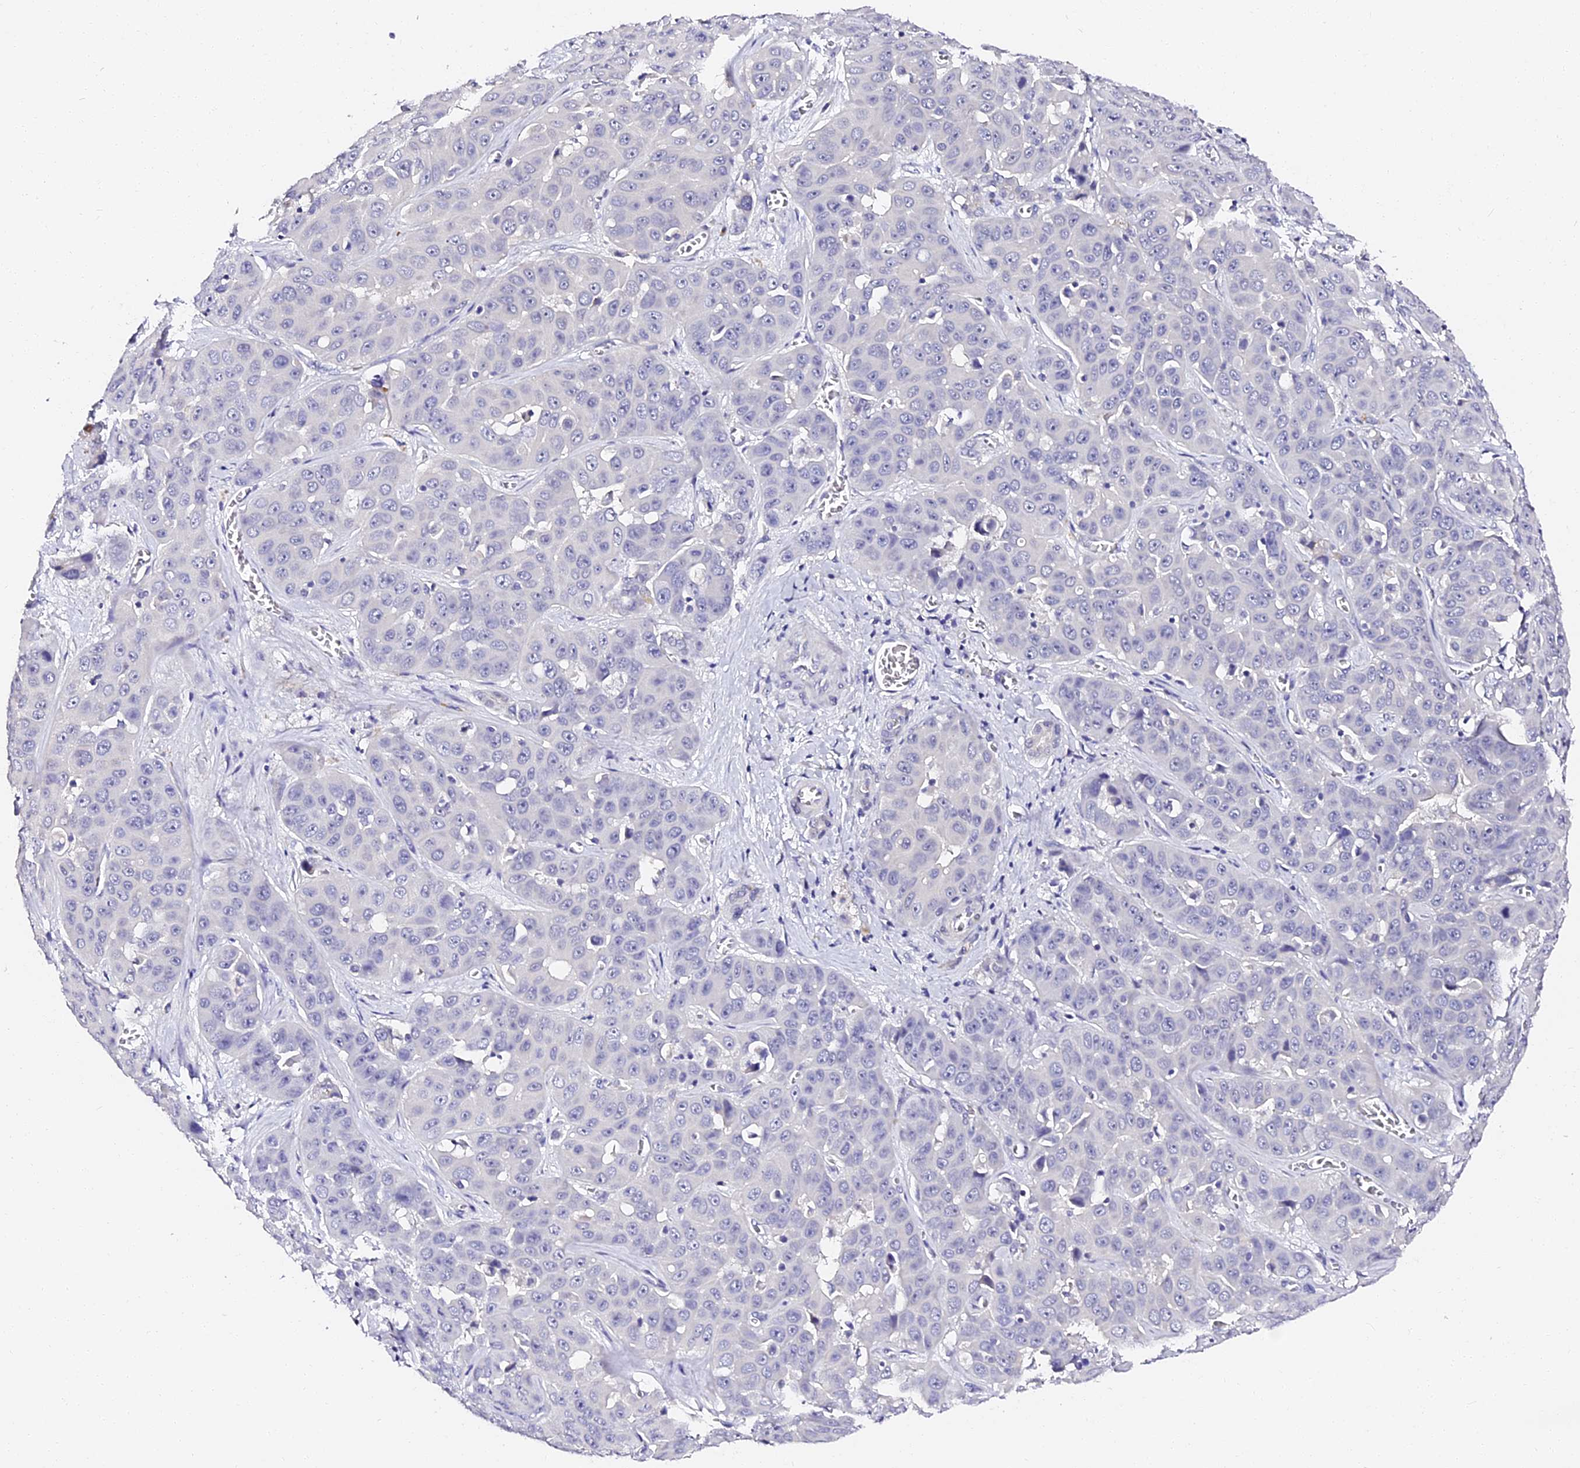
{"staining": {"intensity": "negative", "quantity": "none", "location": "none"}, "tissue": "liver cancer", "cell_type": "Tumor cells", "image_type": "cancer", "snomed": [{"axis": "morphology", "description": "Cholangiocarcinoma"}, {"axis": "topography", "description": "Liver"}], "caption": "Tumor cells are negative for protein expression in human liver cholangiocarcinoma. (DAB immunohistochemistry, high magnification).", "gene": "VPS33B", "patient": {"sex": "female", "age": 52}}